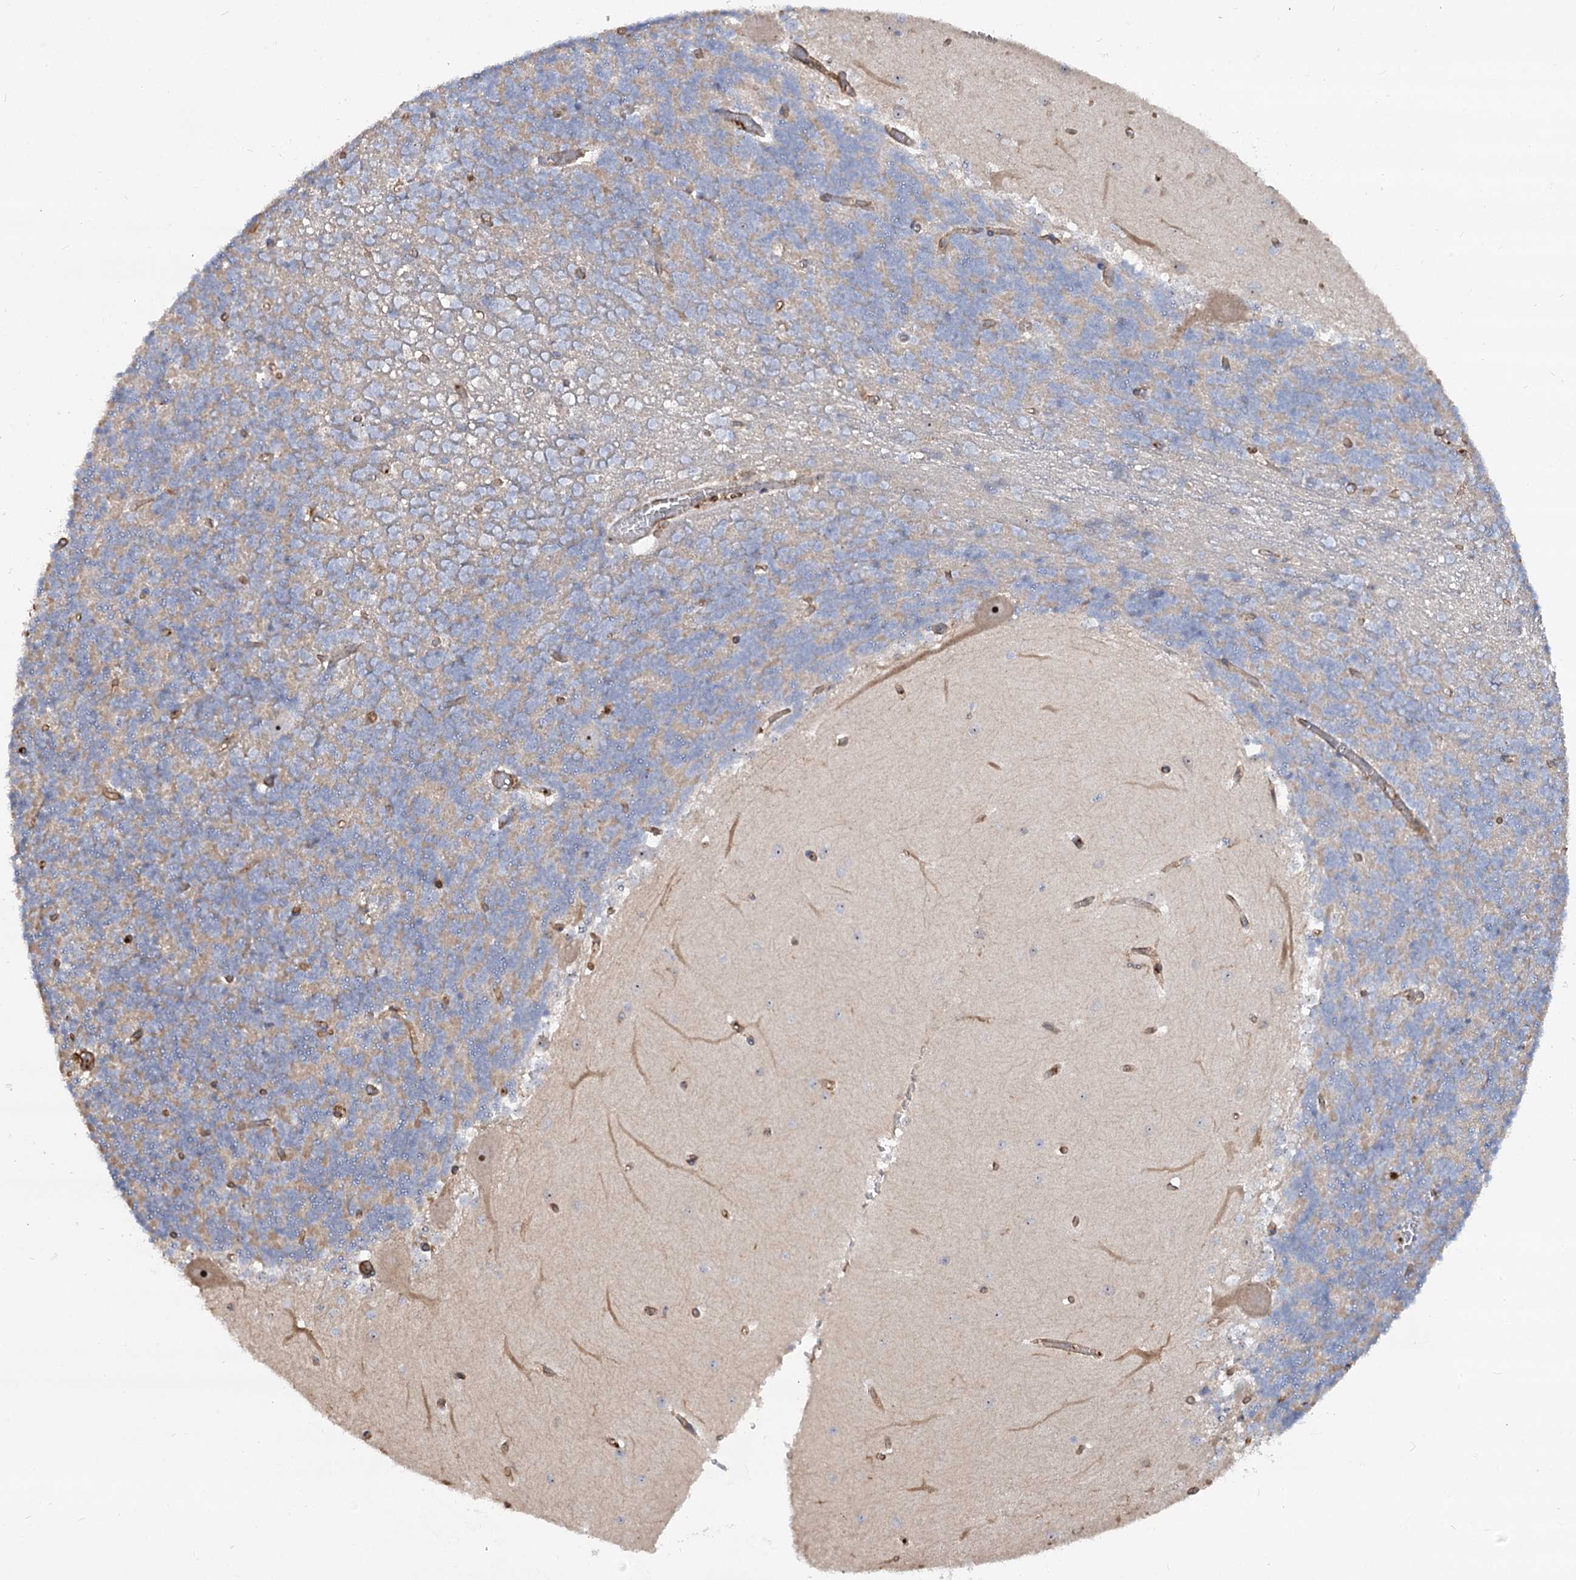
{"staining": {"intensity": "weak", "quantity": "25%-75%", "location": "cytoplasmic/membranous"}, "tissue": "cerebellum", "cell_type": "Cells in granular layer", "image_type": "normal", "snomed": [{"axis": "morphology", "description": "Normal tissue, NOS"}, {"axis": "topography", "description": "Cerebellum"}], "caption": "Cells in granular layer display low levels of weak cytoplasmic/membranous staining in about 25%-75% of cells in normal human cerebellum.", "gene": "WDR36", "patient": {"sex": "male", "age": 37}}